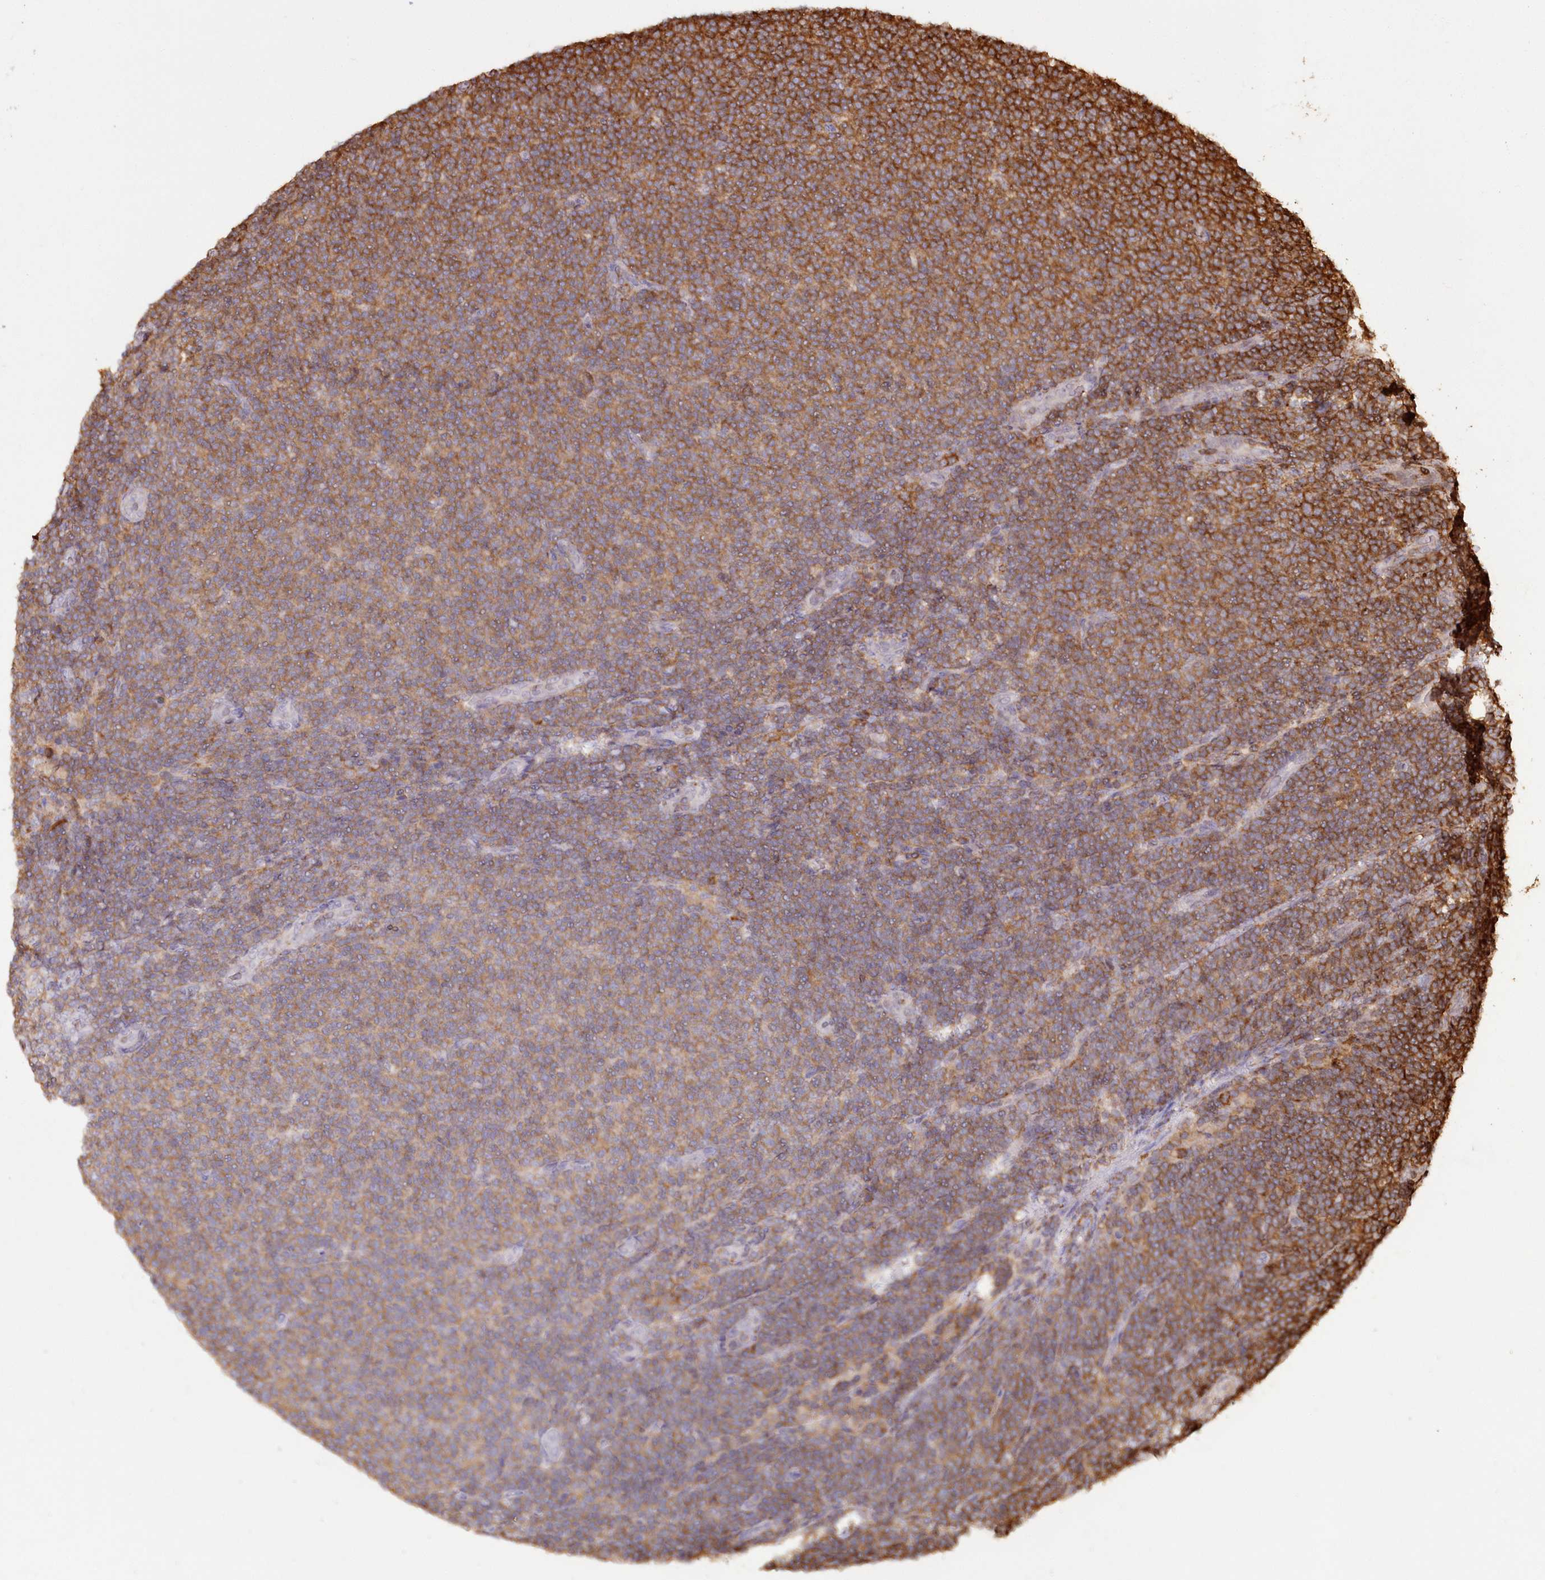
{"staining": {"intensity": "moderate", "quantity": ">75%", "location": "cytoplasmic/membranous"}, "tissue": "lymphoma", "cell_type": "Tumor cells", "image_type": "cancer", "snomed": [{"axis": "morphology", "description": "Malignant lymphoma, non-Hodgkin's type, Low grade"}, {"axis": "topography", "description": "Lymph node"}], "caption": "This is a histology image of immunohistochemistry (IHC) staining of malignant lymphoma, non-Hodgkin's type (low-grade), which shows moderate staining in the cytoplasmic/membranous of tumor cells.", "gene": "SNED1", "patient": {"sex": "male", "age": 66}}